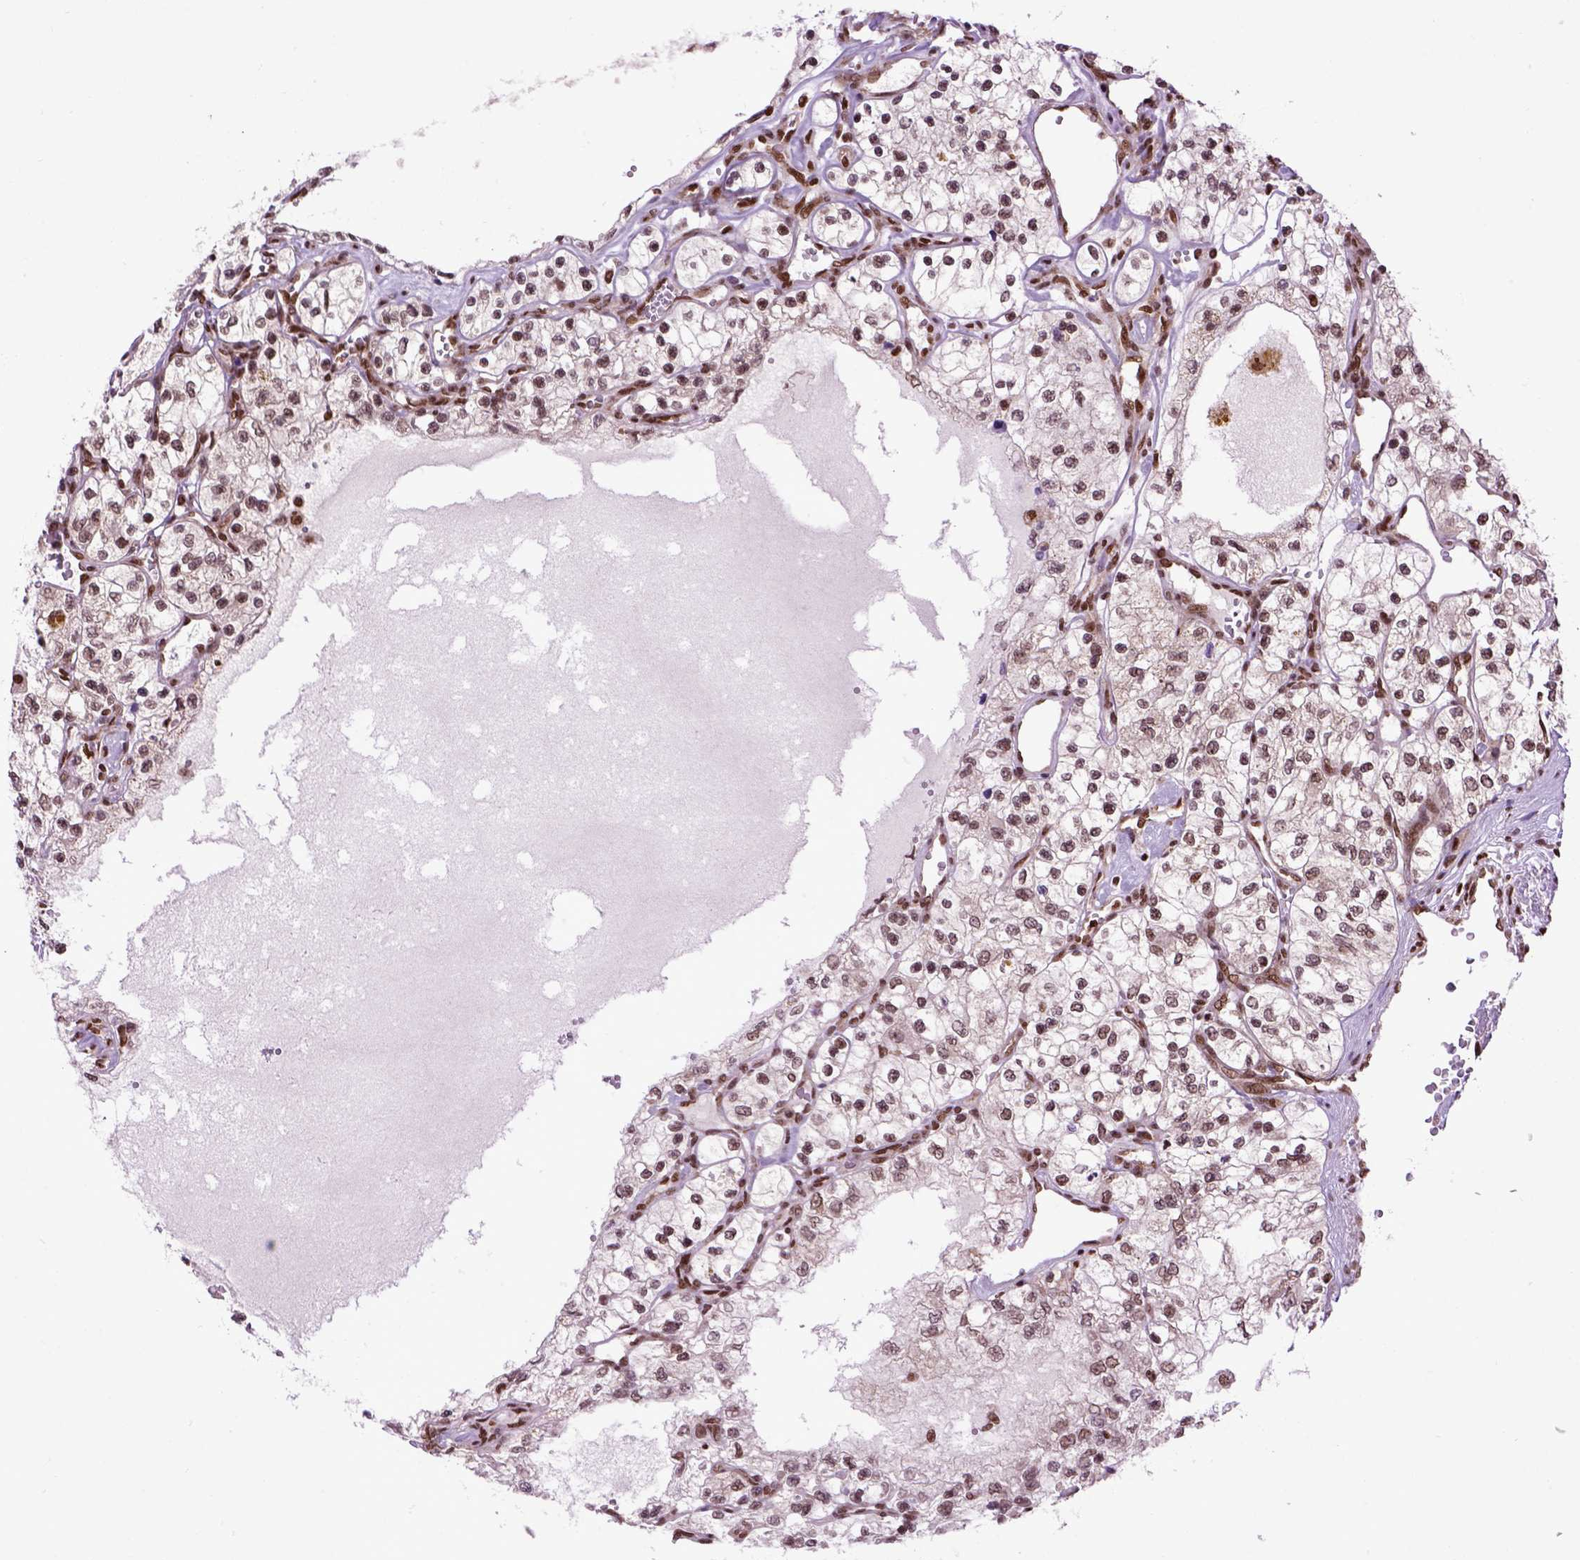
{"staining": {"intensity": "weak", "quantity": ">75%", "location": "nuclear"}, "tissue": "renal cancer", "cell_type": "Tumor cells", "image_type": "cancer", "snomed": [{"axis": "morphology", "description": "Adenocarcinoma, NOS"}, {"axis": "topography", "description": "Kidney"}], "caption": "Immunohistochemical staining of human renal cancer exhibits low levels of weak nuclear staining in about >75% of tumor cells.", "gene": "CELF1", "patient": {"sex": "female", "age": 69}}